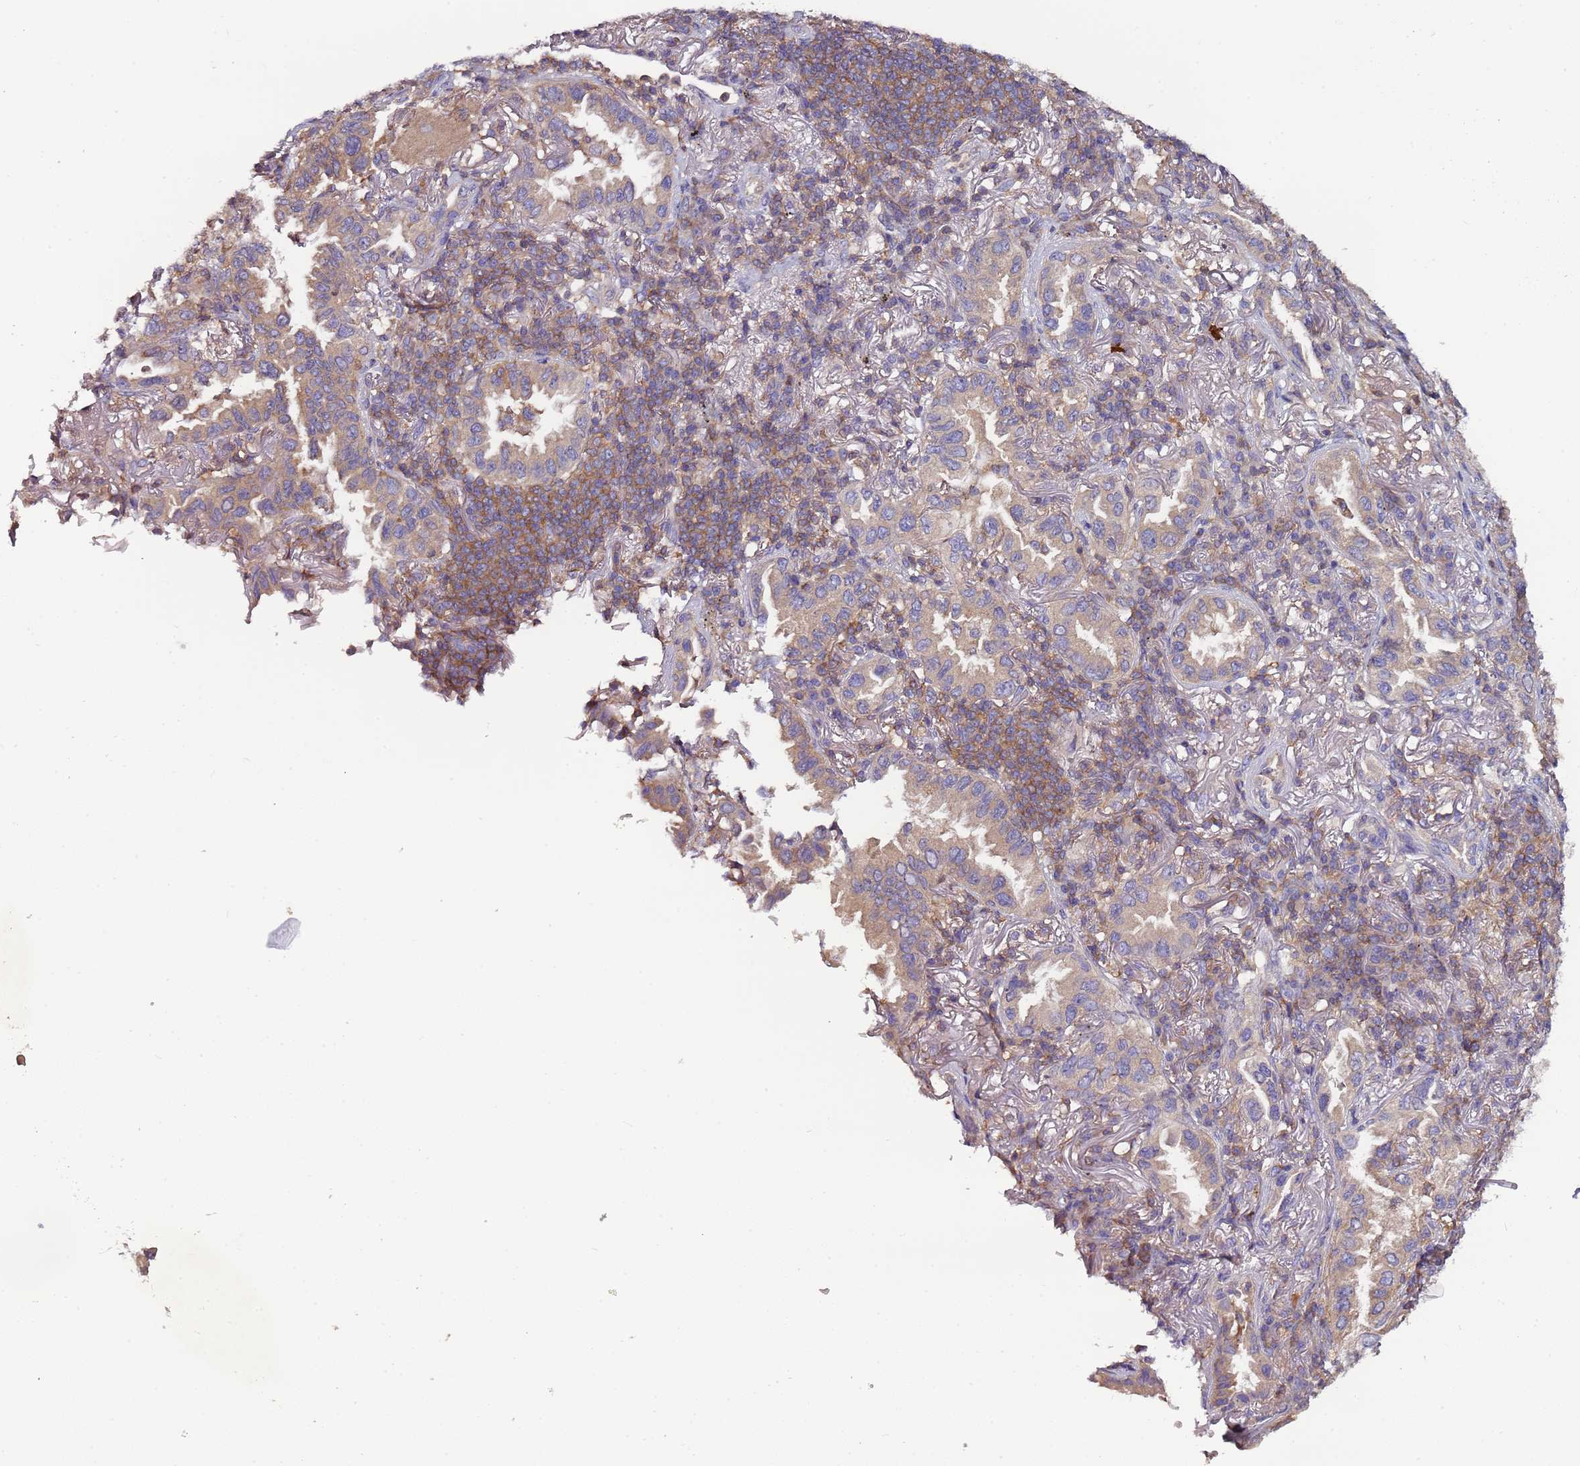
{"staining": {"intensity": "weak", "quantity": ">75%", "location": "cytoplasmic/membranous"}, "tissue": "lung cancer", "cell_type": "Tumor cells", "image_type": "cancer", "snomed": [{"axis": "morphology", "description": "Adenocarcinoma, NOS"}, {"axis": "topography", "description": "Lung"}], "caption": "A micrograph showing weak cytoplasmic/membranous positivity in about >75% of tumor cells in lung cancer, as visualized by brown immunohistochemical staining.", "gene": "IGIP", "patient": {"sex": "female", "age": 69}}